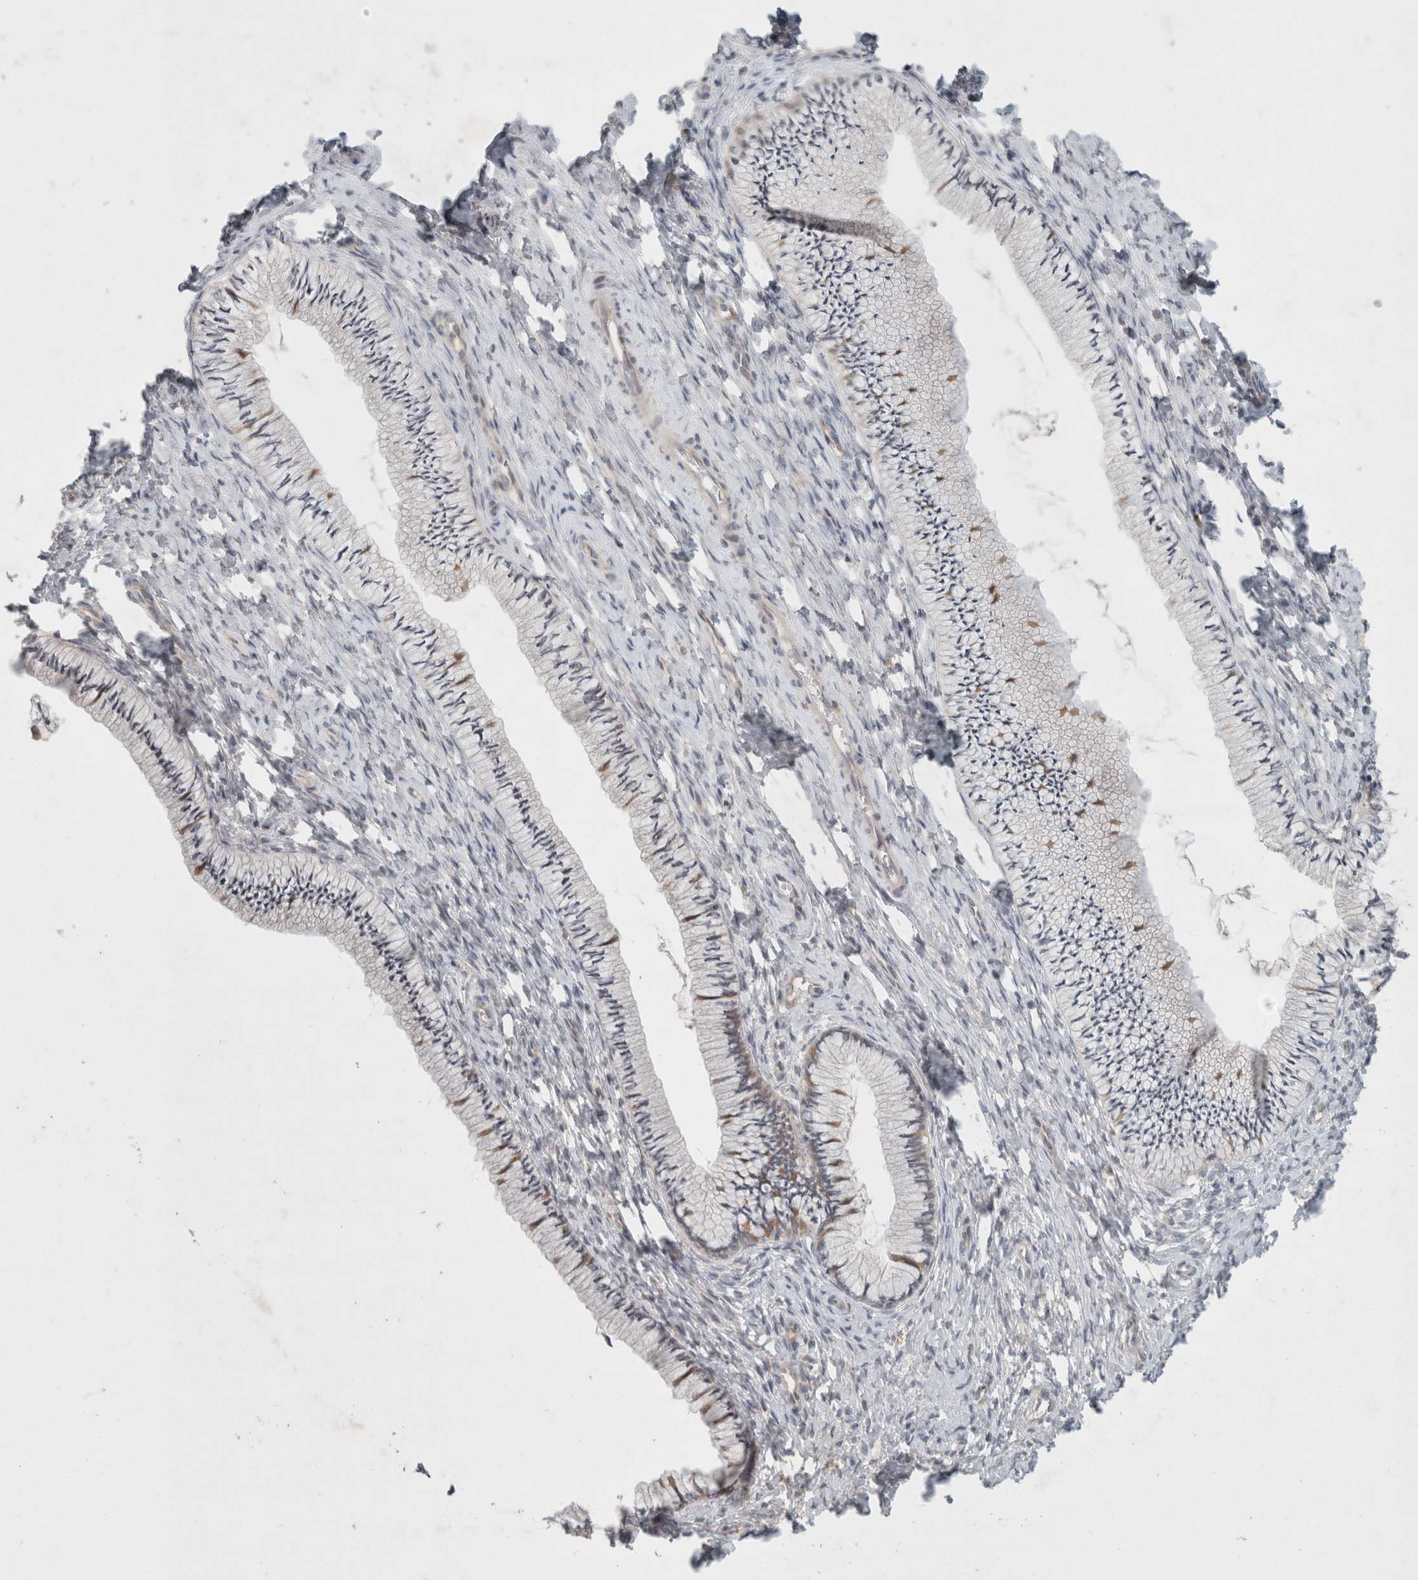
{"staining": {"intensity": "moderate", "quantity": "<25%", "location": "cytoplasmic/membranous"}, "tissue": "cervix", "cell_type": "Glandular cells", "image_type": "normal", "snomed": [{"axis": "morphology", "description": "Normal tissue, NOS"}, {"axis": "topography", "description": "Cervix"}], "caption": "DAB immunohistochemical staining of benign human cervix displays moderate cytoplasmic/membranous protein expression in about <25% of glandular cells.", "gene": "RASAL2", "patient": {"sex": "female", "age": 36}}